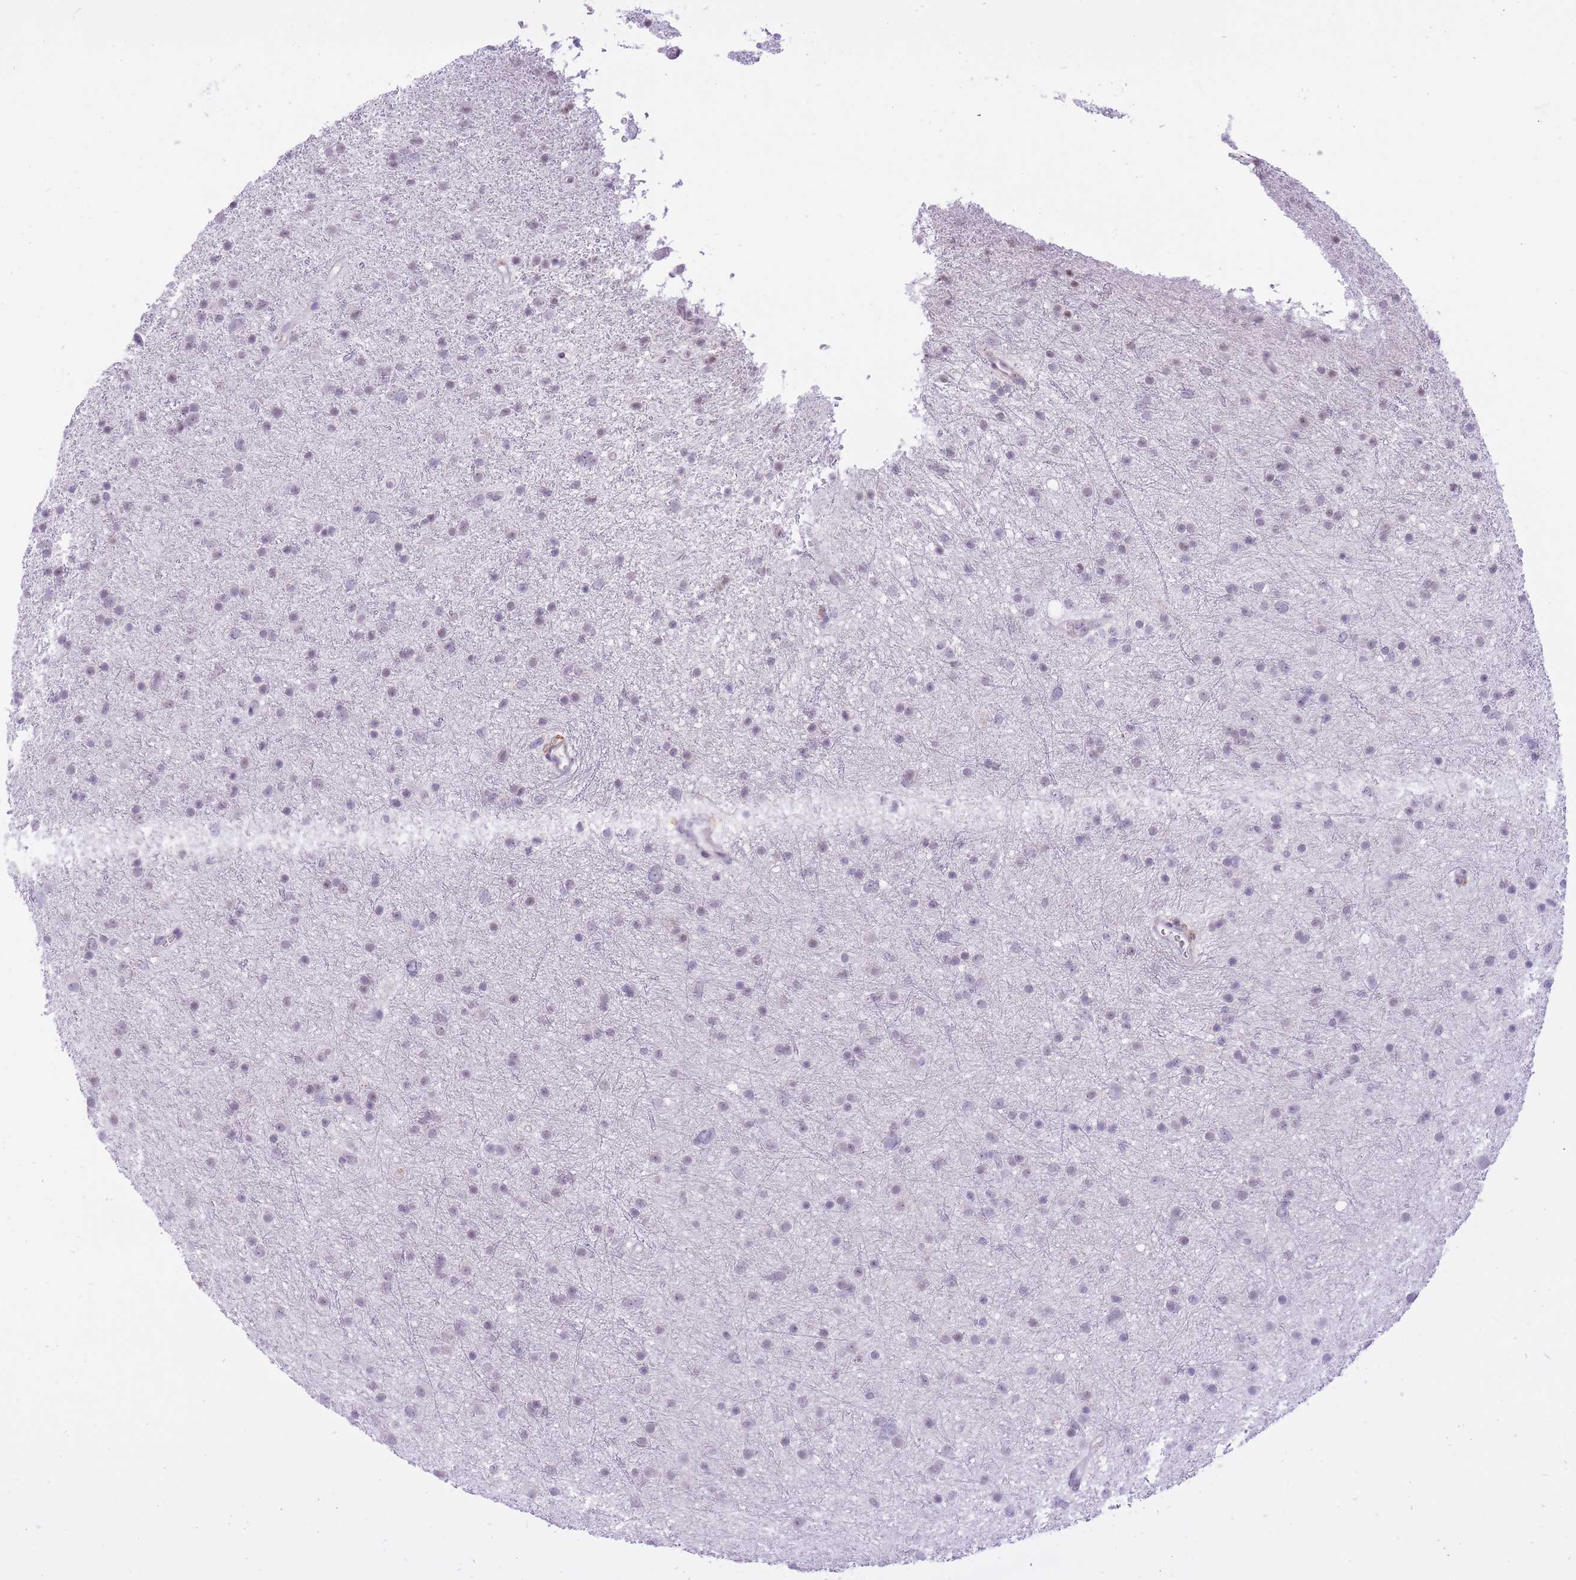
{"staining": {"intensity": "negative", "quantity": "none", "location": "none"}, "tissue": "glioma", "cell_type": "Tumor cells", "image_type": "cancer", "snomed": [{"axis": "morphology", "description": "Glioma, malignant, Low grade"}, {"axis": "topography", "description": "Cerebral cortex"}], "caption": "An immunohistochemistry (IHC) histopathology image of malignant glioma (low-grade) is shown. There is no staining in tumor cells of malignant glioma (low-grade).", "gene": "DENND2D", "patient": {"sex": "female", "age": 39}}